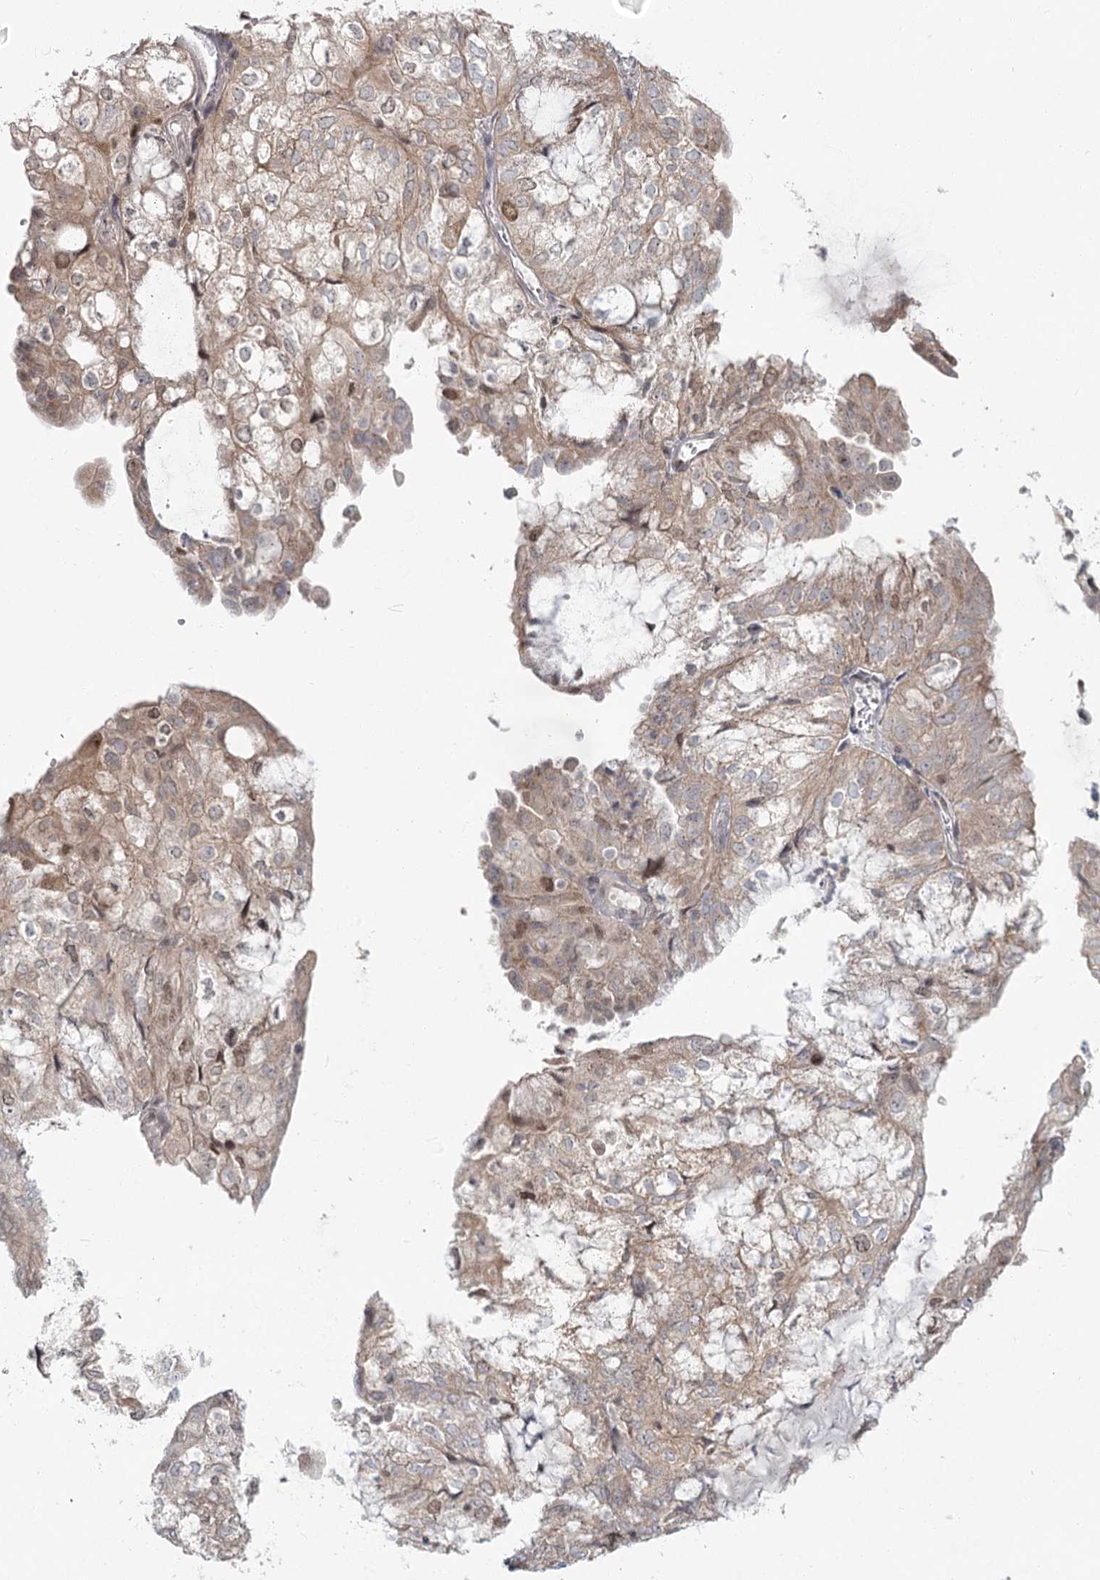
{"staining": {"intensity": "weak", "quantity": ">75%", "location": "cytoplasmic/membranous"}, "tissue": "endometrial cancer", "cell_type": "Tumor cells", "image_type": "cancer", "snomed": [{"axis": "morphology", "description": "Adenocarcinoma, NOS"}, {"axis": "topography", "description": "Endometrium"}], "caption": "A high-resolution photomicrograph shows IHC staining of adenocarcinoma (endometrial), which reveals weak cytoplasmic/membranous expression in approximately >75% of tumor cells. Nuclei are stained in blue.", "gene": "R3HCC1L", "patient": {"sex": "female", "age": 81}}